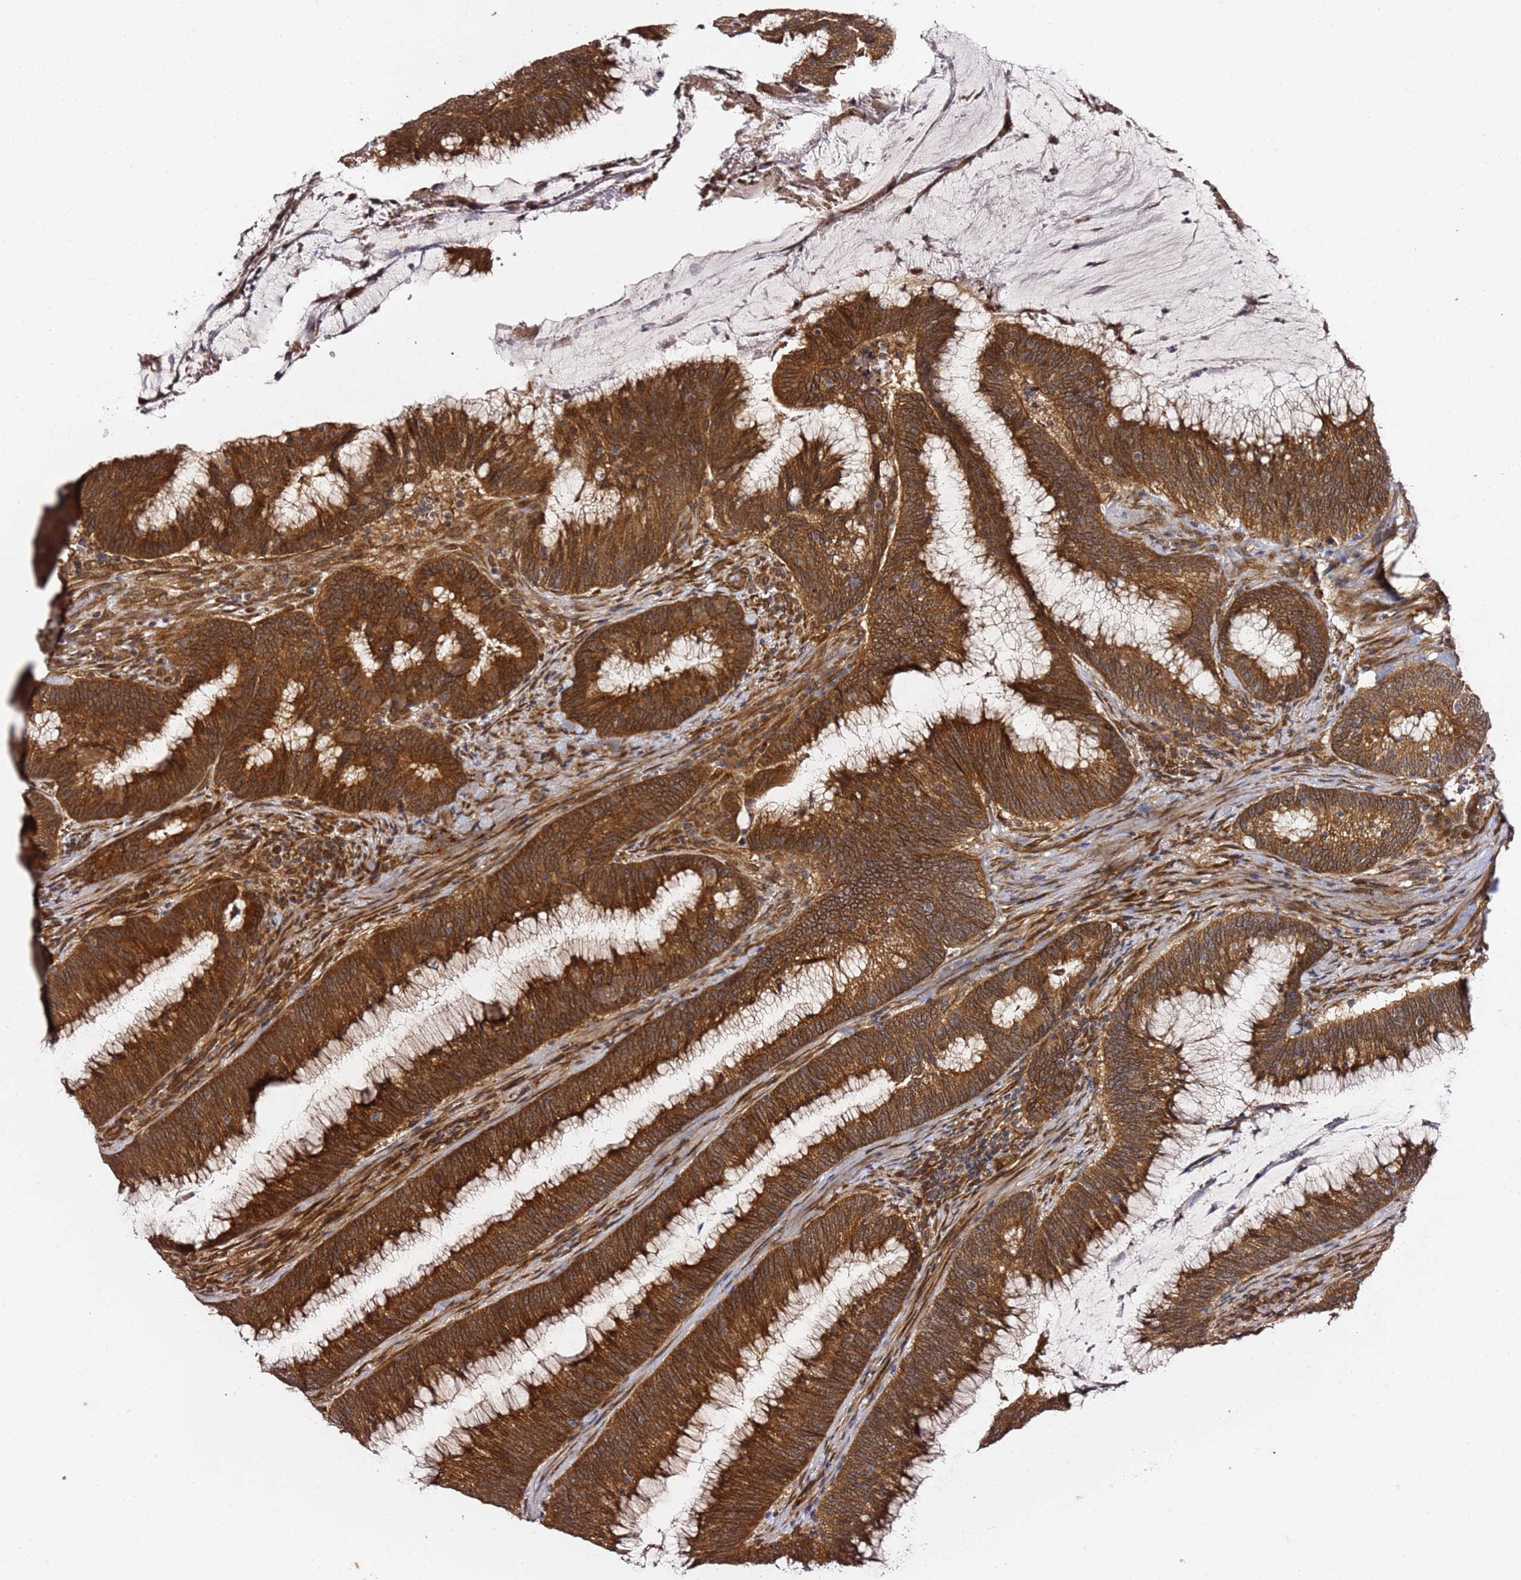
{"staining": {"intensity": "strong", "quantity": ">75%", "location": "cytoplasmic/membranous"}, "tissue": "colorectal cancer", "cell_type": "Tumor cells", "image_type": "cancer", "snomed": [{"axis": "morphology", "description": "Adenocarcinoma, NOS"}, {"axis": "topography", "description": "Rectum"}], "caption": "The immunohistochemical stain highlights strong cytoplasmic/membranous expression in tumor cells of colorectal cancer (adenocarcinoma) tissue.", "gene": "PRKAB2", "patient": {"sex": "female", "age": 77}}